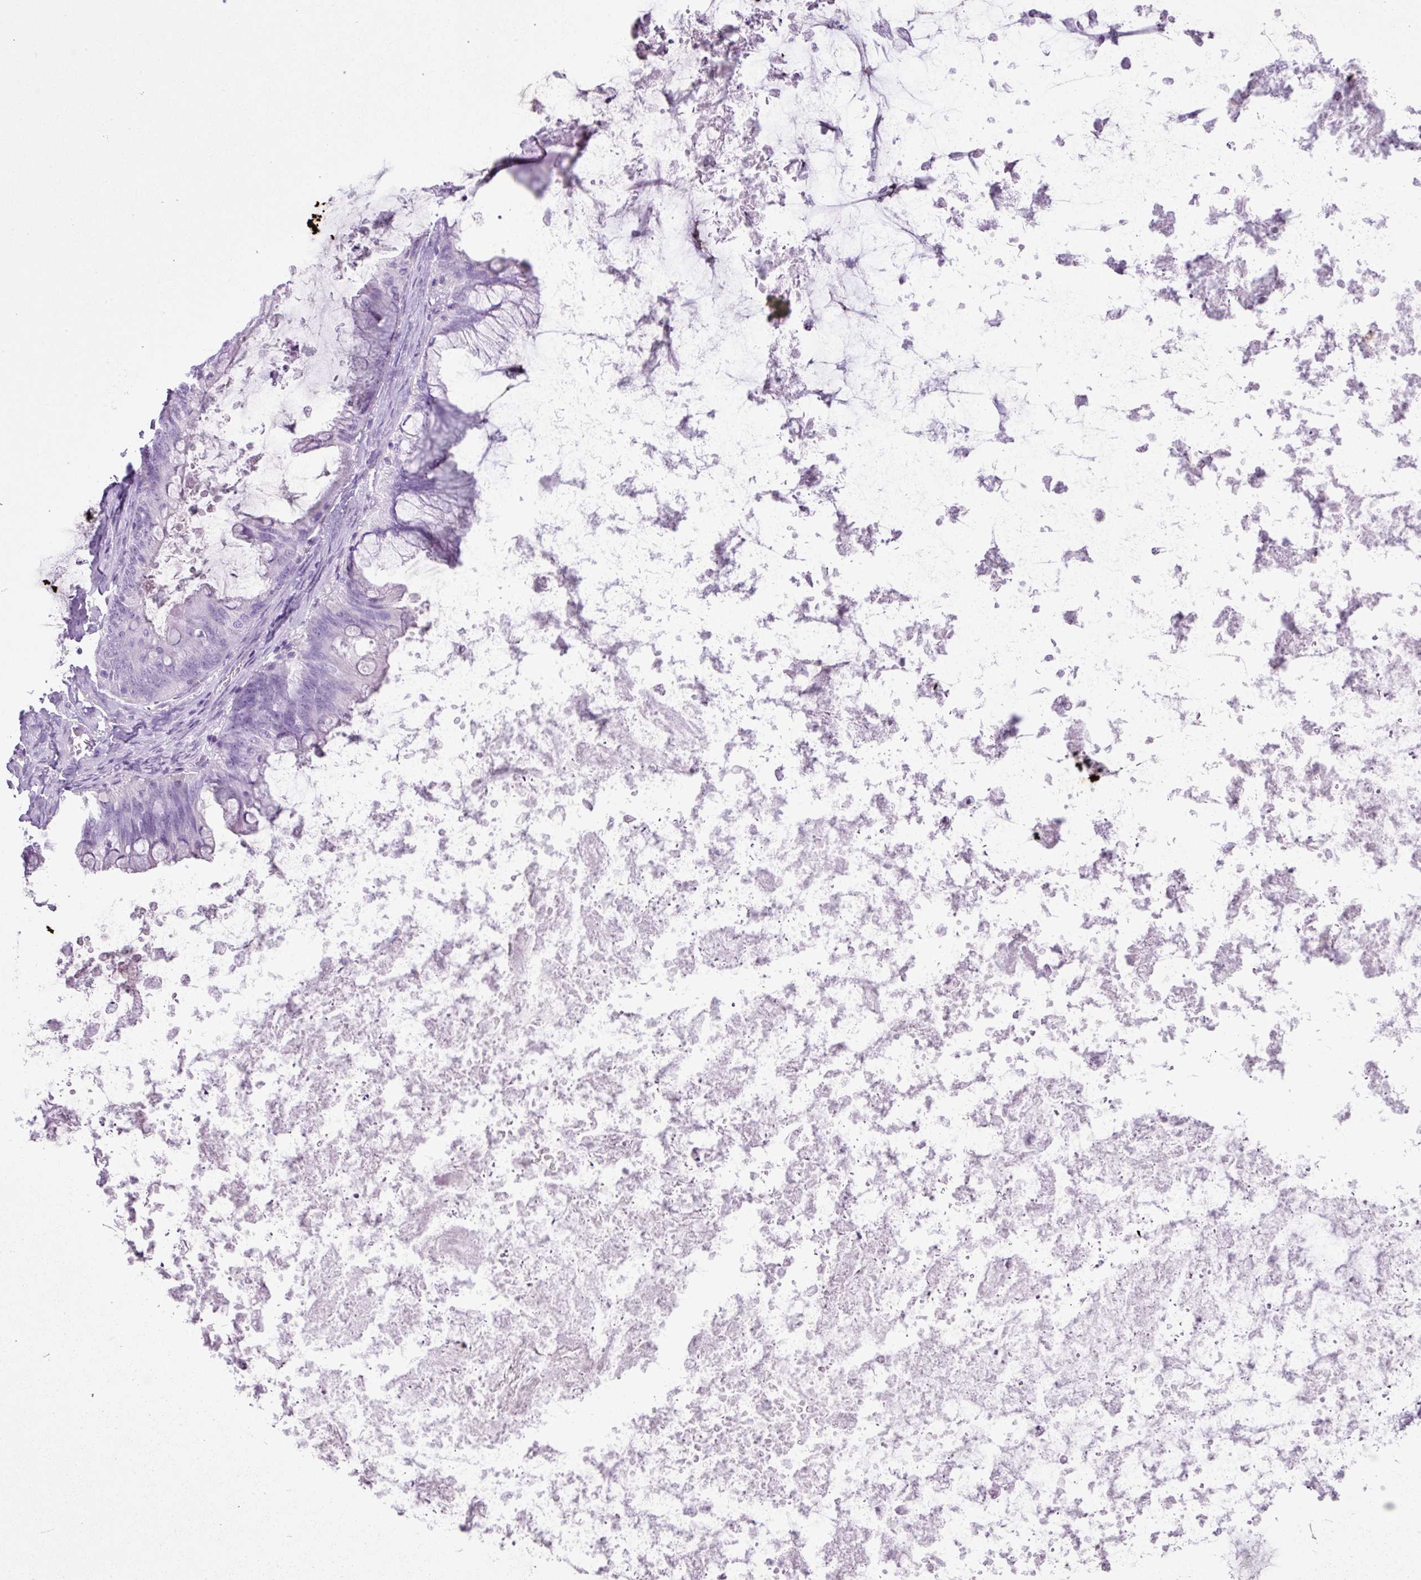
{"staining": {"intensity": "negative", "quantity": "none", "location": "none"}, "tissue": "ovarian cancer", "cell_type": "Tumor cells", "image_type": "cancer", "snomed": [{"axis": "morphology", "description": "Cystadenocarcinoma, mucinous, NOS"}, {"axis": "topography", "description": "Ovary"}], "caption": "Mucinous cystadenocarcinoma (ovarian) stained for a protein using immunohistochemistry demonstrates no staining tumor cells.", "gene": "LILRB4", "patient": {"sex": "female", "age": 35}}